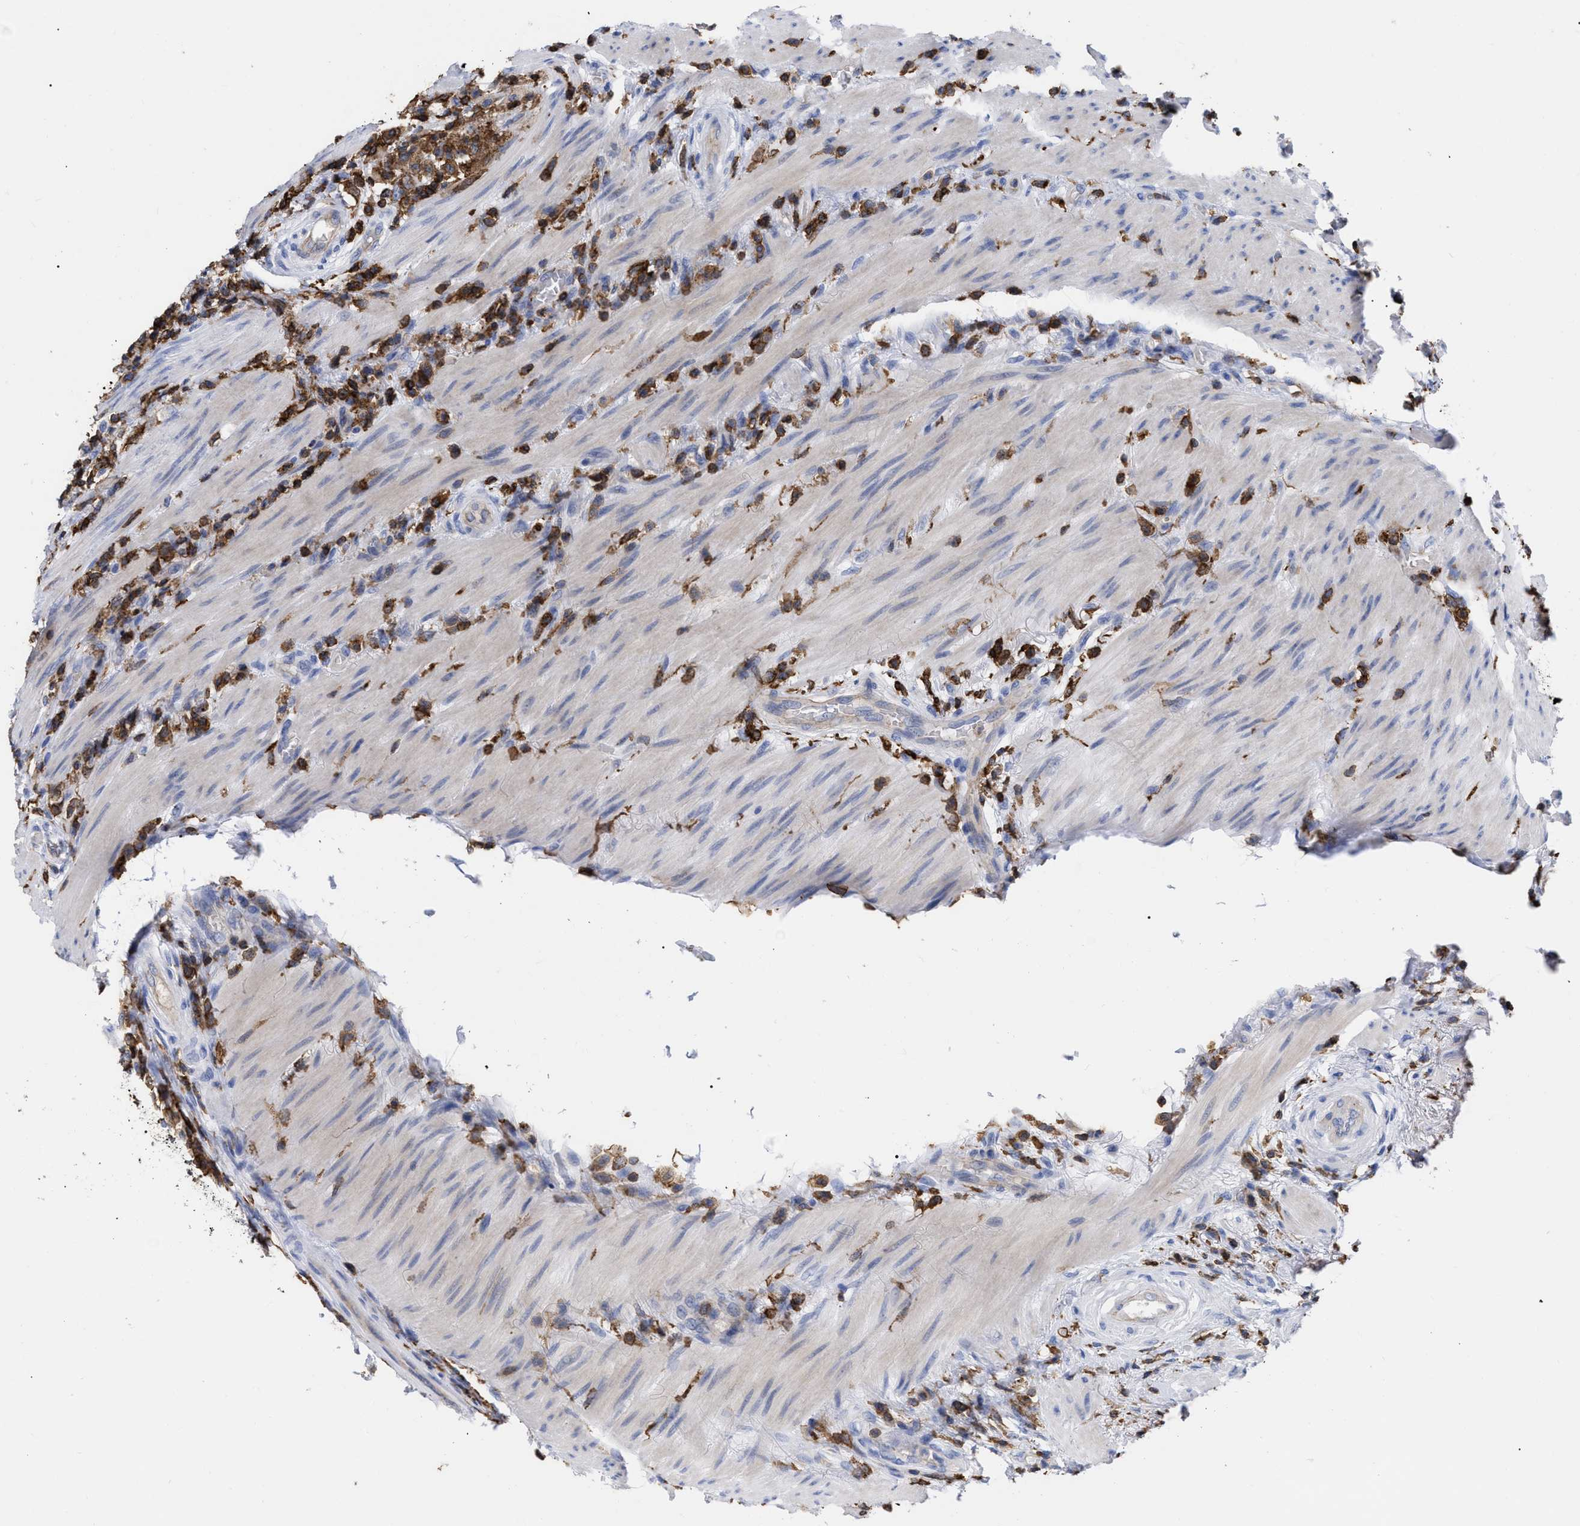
{"staining": {"intensity": "negative", "quantity": "none", "location": "none"}, "tissue": "colorectal cancer", "cell_type": "Tumor cells", "image_type": "cancer", "snomed": [{"axis": "morphology", "description": "Normal tissue, NOS"}, {"axis": "morphology", "description": "Adenocarcinoma, NOS"}, {"axis": "topography", "description": "Rectum"}, {"axis": "topography", "description": "Peripheral nerve tissue"}], "caption": "IHC photomicrograph of neoplastic tissue: human colorectal adenocarcinoma stained with DAB displays no significant protein staining in tumor cells.", "gene": "HCLS1", "patient": {"sex": "male", "age": 92}}